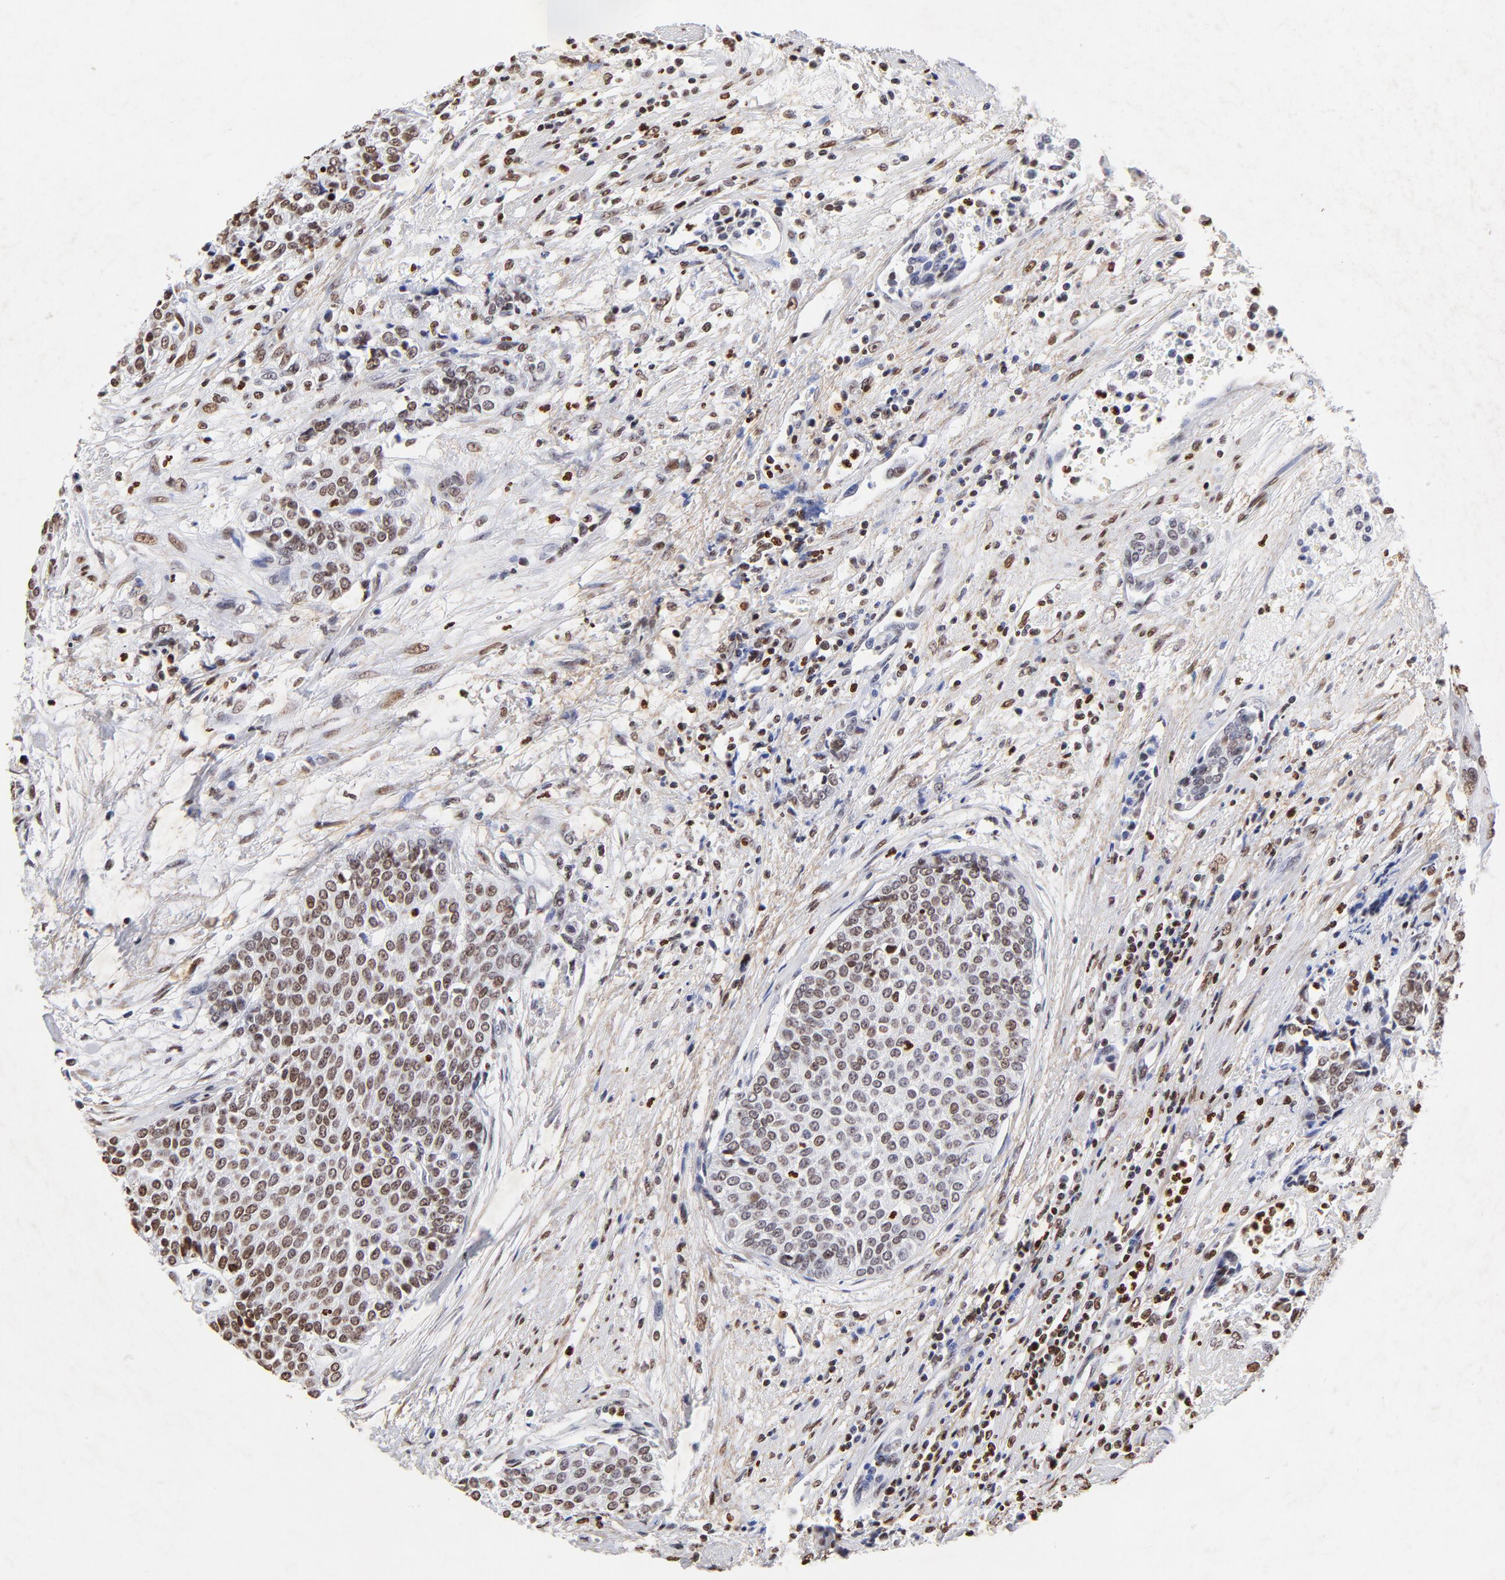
{"staining": {"intensity": "moderate", "quantity": ">75%", "location": "nuclear"}, "tissue": "urothelial cancer", "cell_type": "Tumor cells", "image_type": "cancer", "snomed": [{"axis": "morphology", "description": "Urothelial carcinoma, Low grade"}, {"axis": "topography", "description": "Urinary bladder"}], "caption": "Immunohistochemical staining of urothelial carcinoma (low-grade) reveals medium levels of moderate nuclear staining in approximately >75% of tumor cells.", "gene": "FBH1", "patient": {"sex": "female", "age": 73}}